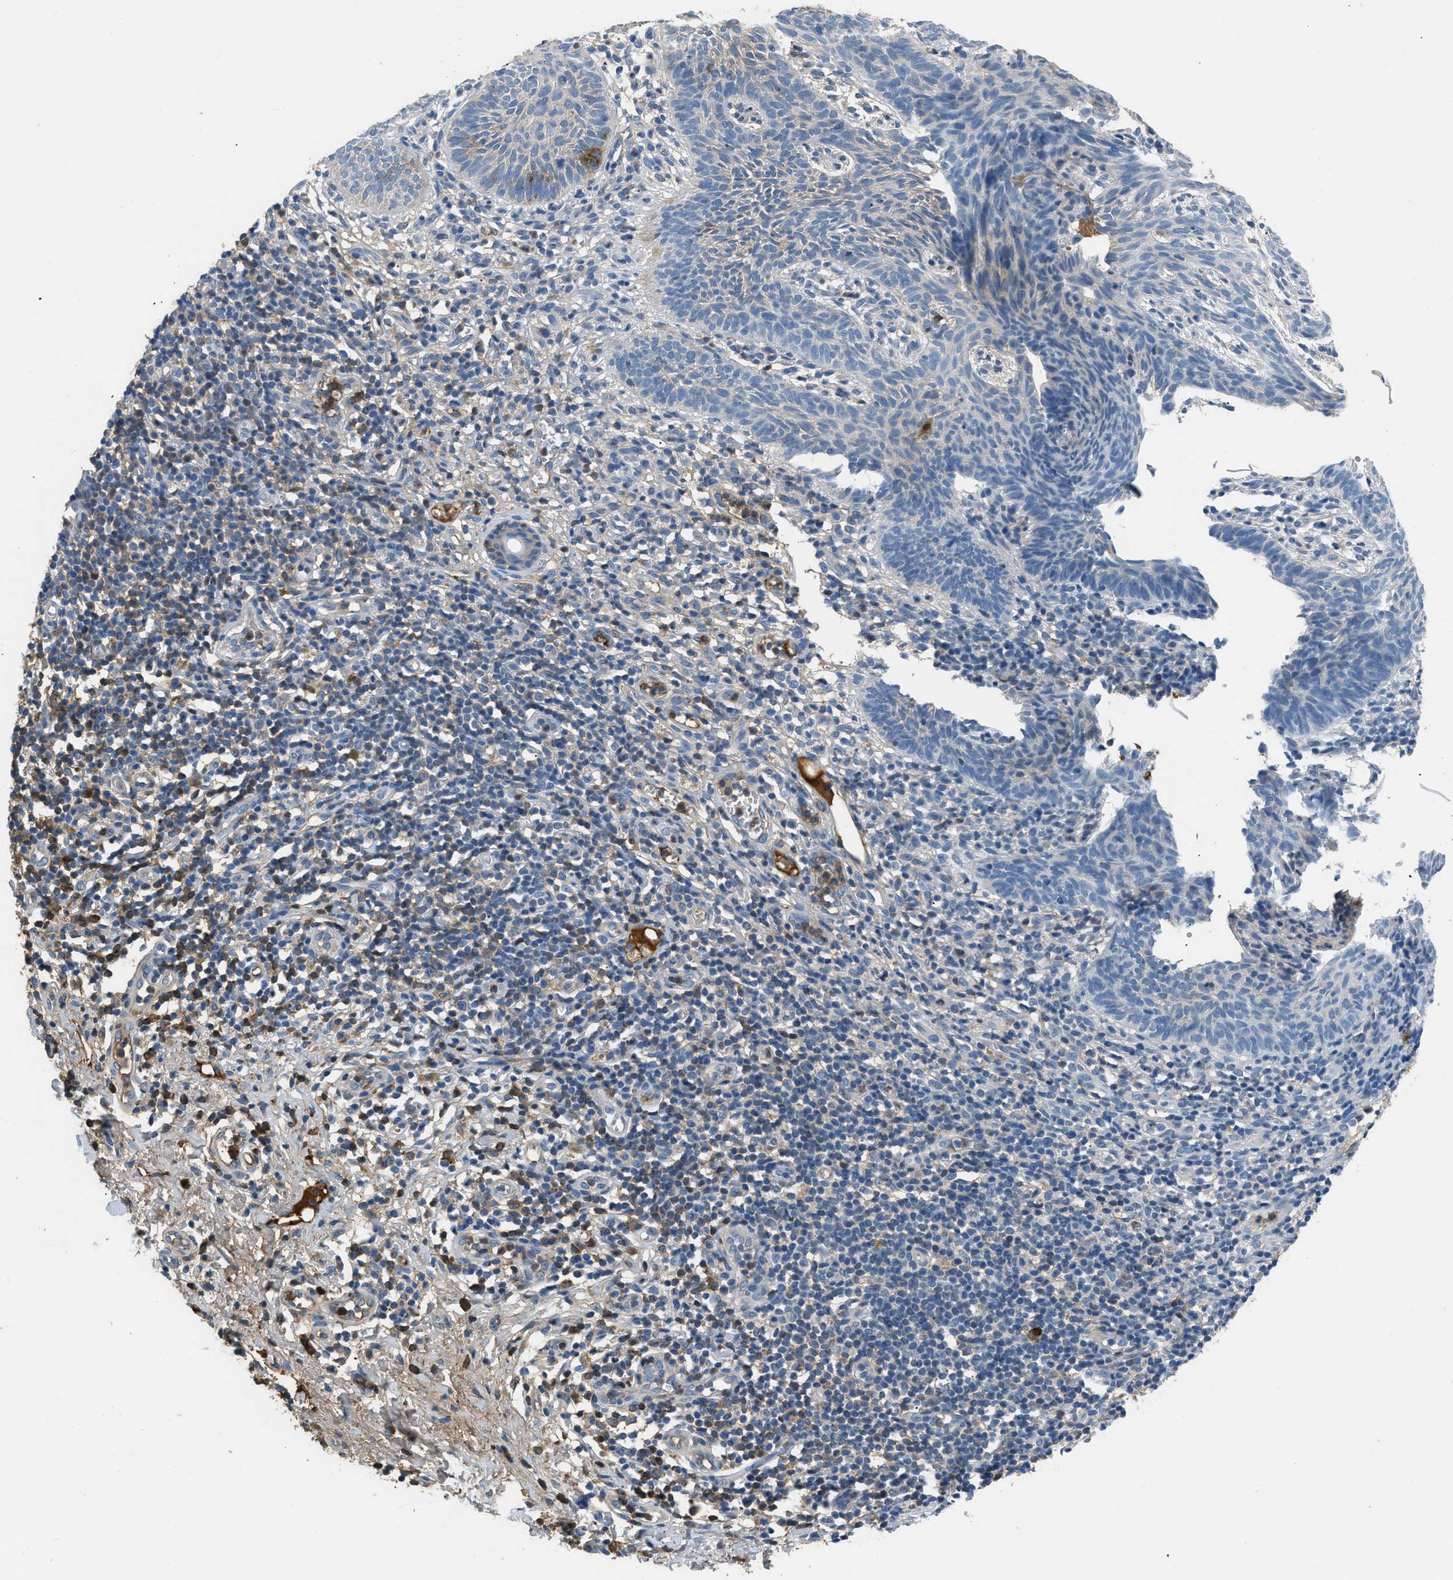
{"staining": {"intensity": "negative", "quantity": "none", "location": "none"}, "tissue": "skin cancer", "cell_type": "Tumor cells", "image_type": "cancer", "snomed": [{"axis": "morphology", "description": "Basal cell carcinoma"}, {"axis": "topography", "description": "Skin"}], "caption": "This is an immunohistochemistry photomicrograph of human skin basal cell carcinoma. There is no expression in tumor cells.", "gene": "STC1", "patient": {"sex": "male", "age": 60}}